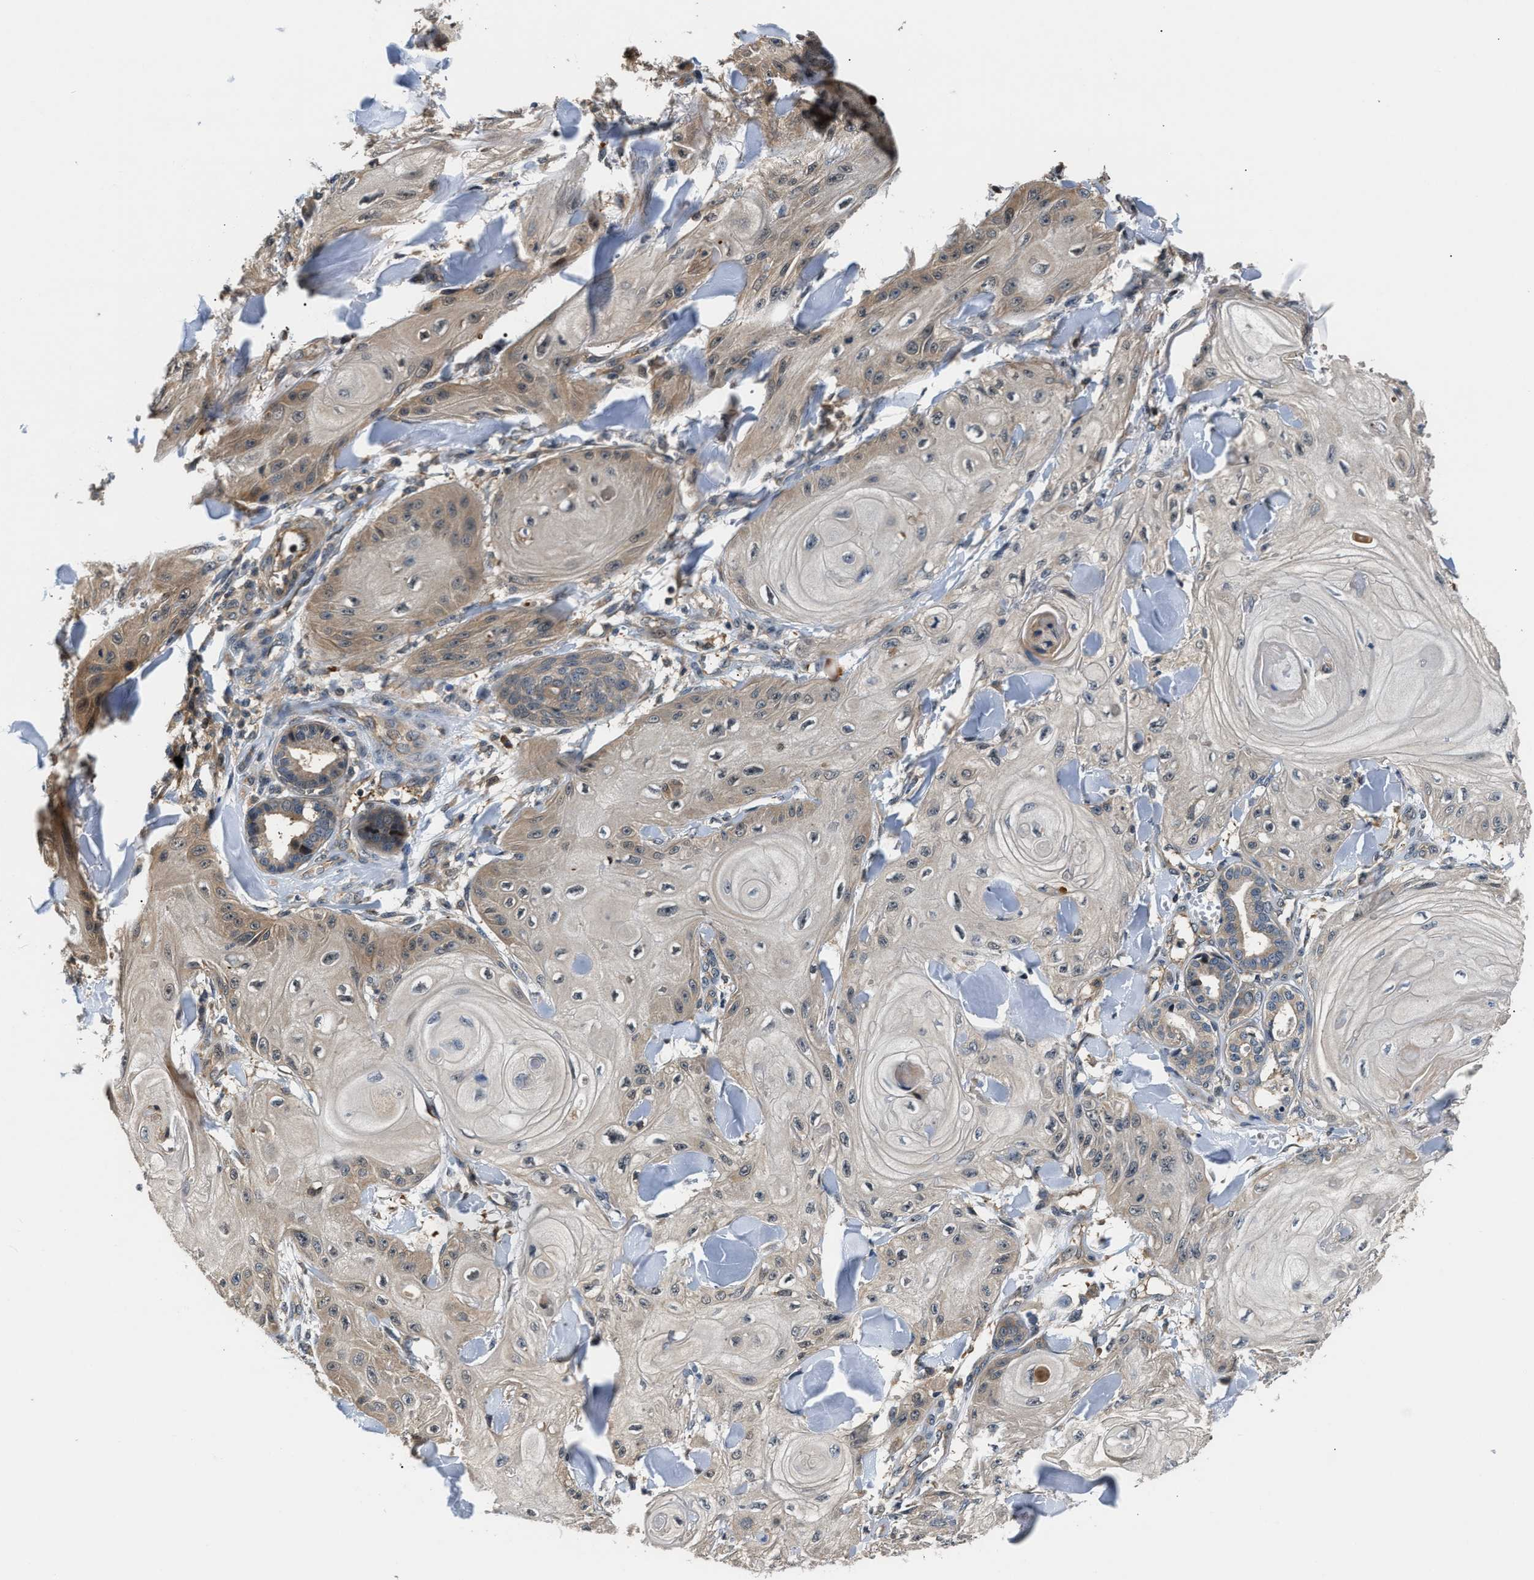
{"staining": {"intensity": "weak", "quantity": "<25%", "location": "cytoplasmic/membranous"}, "tissue": "skin cancer", "cell_type": "Tumor cells", "image_type": "cancer", "snomed": [{"axis": "morphology", "description": "Squamous cell carcinoma, NOS"}, {"axis": "topography", "description": "Skin"}], "caption": "Immunohistochemistry image of skin squamous cell carcinoma stained for a protein (brown), which demonstrates no expression in tumor cells. (Immunohistochemistry, brightfield microscopy, high magnification).", "gene": "TUT7", "patient": {"sex": "male", "age": 74}}